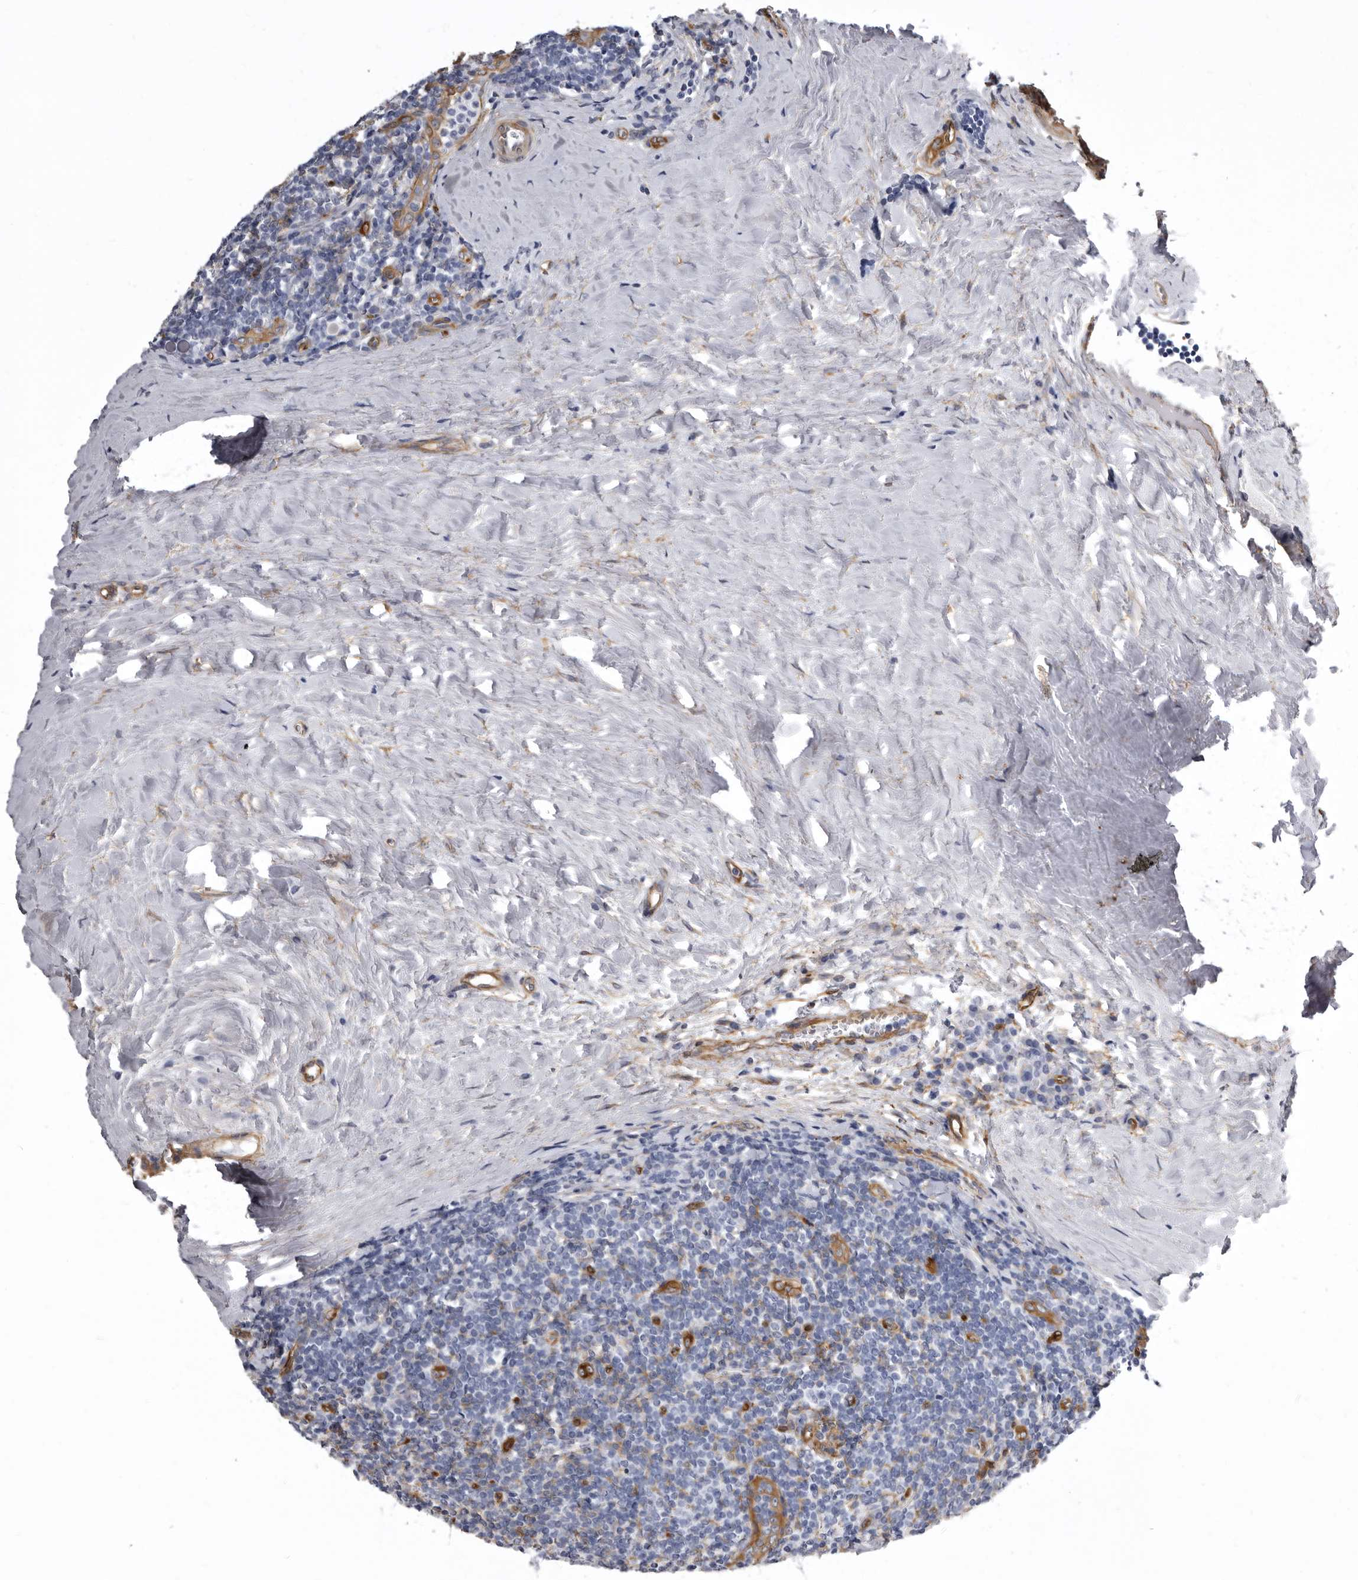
{"staining": {"intensity": "negative", "quantity": "none", "location": "none"}, "tissue": "tonsil", "cell_type": "Non-germinal center cells", "image_type": "normal", "snomed": [{"axis": "morphology", "description": "Normal tissue, NOS"}, {"axis": "topography", "description": "Tonsil"}], "caption": "Immunohistochemistry (IHC) of normal human tonsil exhibits no expression in non-germinal center cells. (Stains: DAB (3,3'-diaminobenzidine) IHC with hematoxylin counter stain, Microscopy: brightfield microscopy at high magnification).", "gene": "ENAH", "patient": {"sex": "male", "age": 27}}